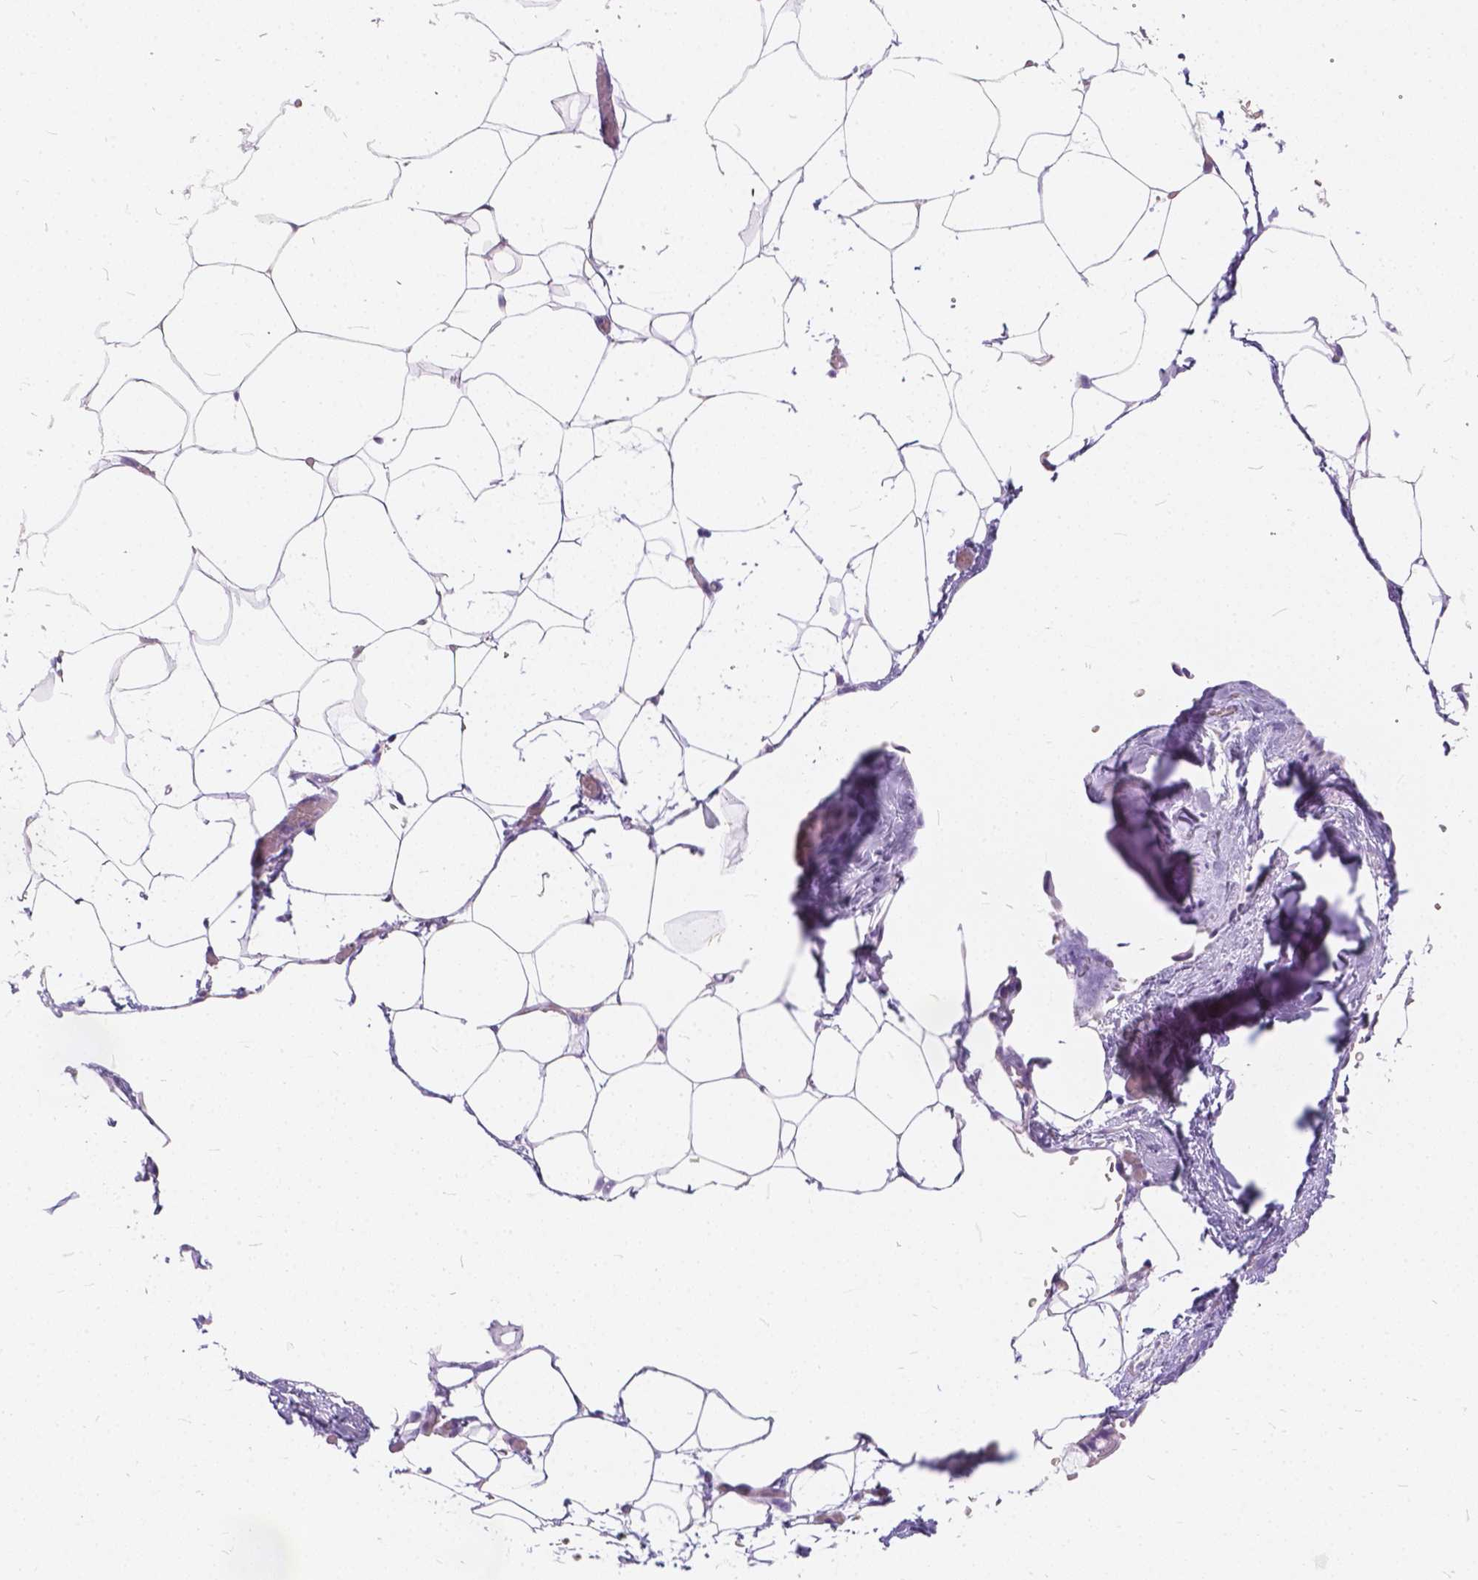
{"staining": {"intensity": "negative", "quantity": "none", "location": "none"}, "tissue": "adipose tissue", "cell_type": "Adipocytes", "image_type": "normal", "snomed": [{"axis": "morphology", "description": "Normal tissue, NOS"}, {"axis": "topography", "description": "Adipose tissue"}], "caption": "Human adipose tissue stained for a protein using IHC demonstrates no expression in adipocytes.", "gene": "PEX11G", "patient": {"sex": "male", "age": 57}}